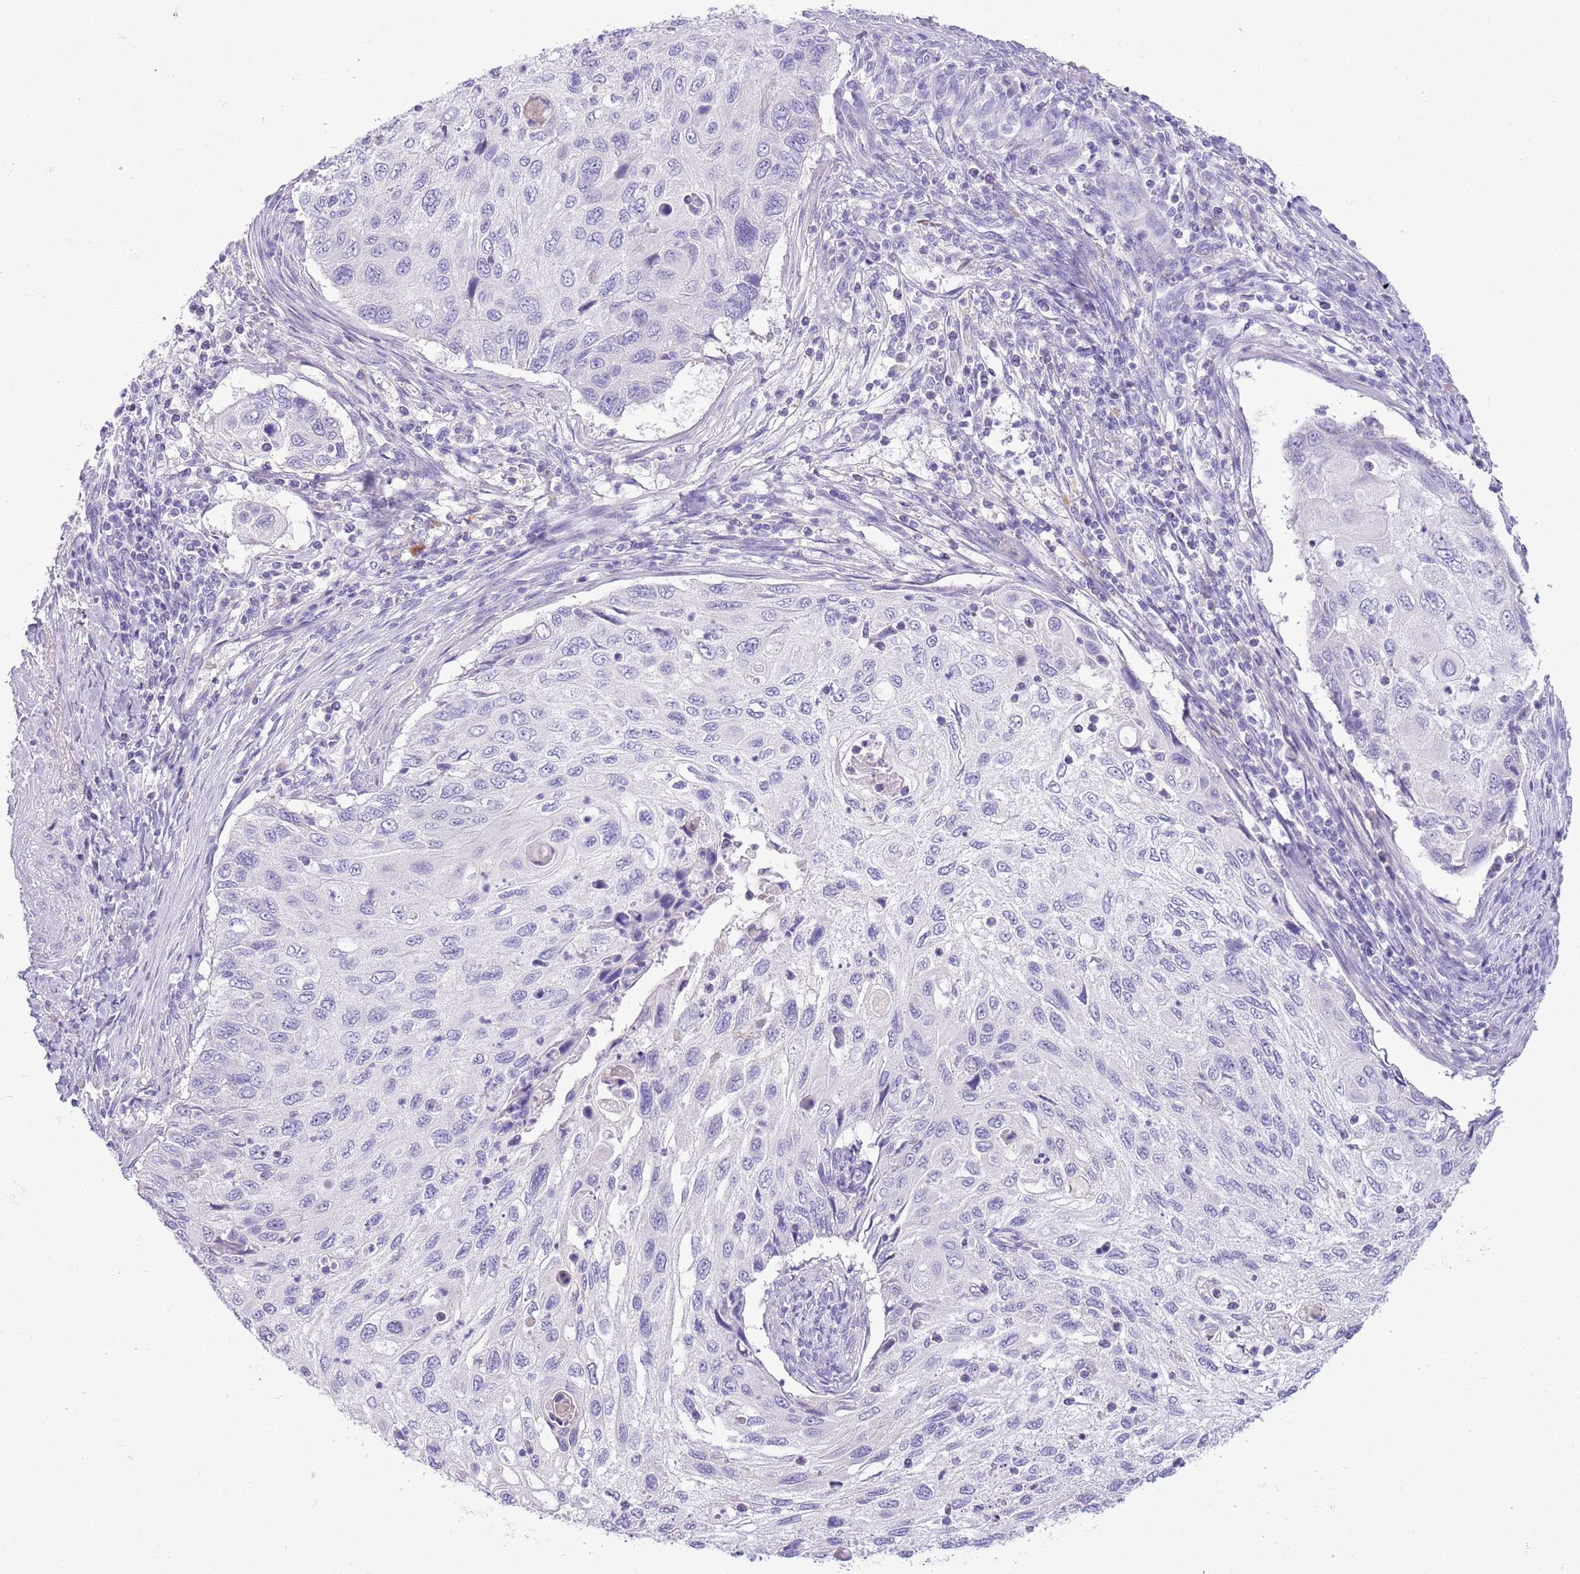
{"staining": {"intensity": "negative", "quantity": "none", "location": "none"}, "tissue": "cervical cancer", "cell_type": "Tumor cells", "image_type": "cancer", "snomed": [{"axis": "morphology", "description": "Squamous cell carcinoma, NOS"}, {"axis": "topography", "description": "Cervix"}], "caption": "An IHC histopathology image of cervical squamous cell carcinoma is shown. There is no staining in tumor cells of cervical squamous cell carcinoma.", "gene": "TOX2", "patient": {"sex": "female", "age": 70}}